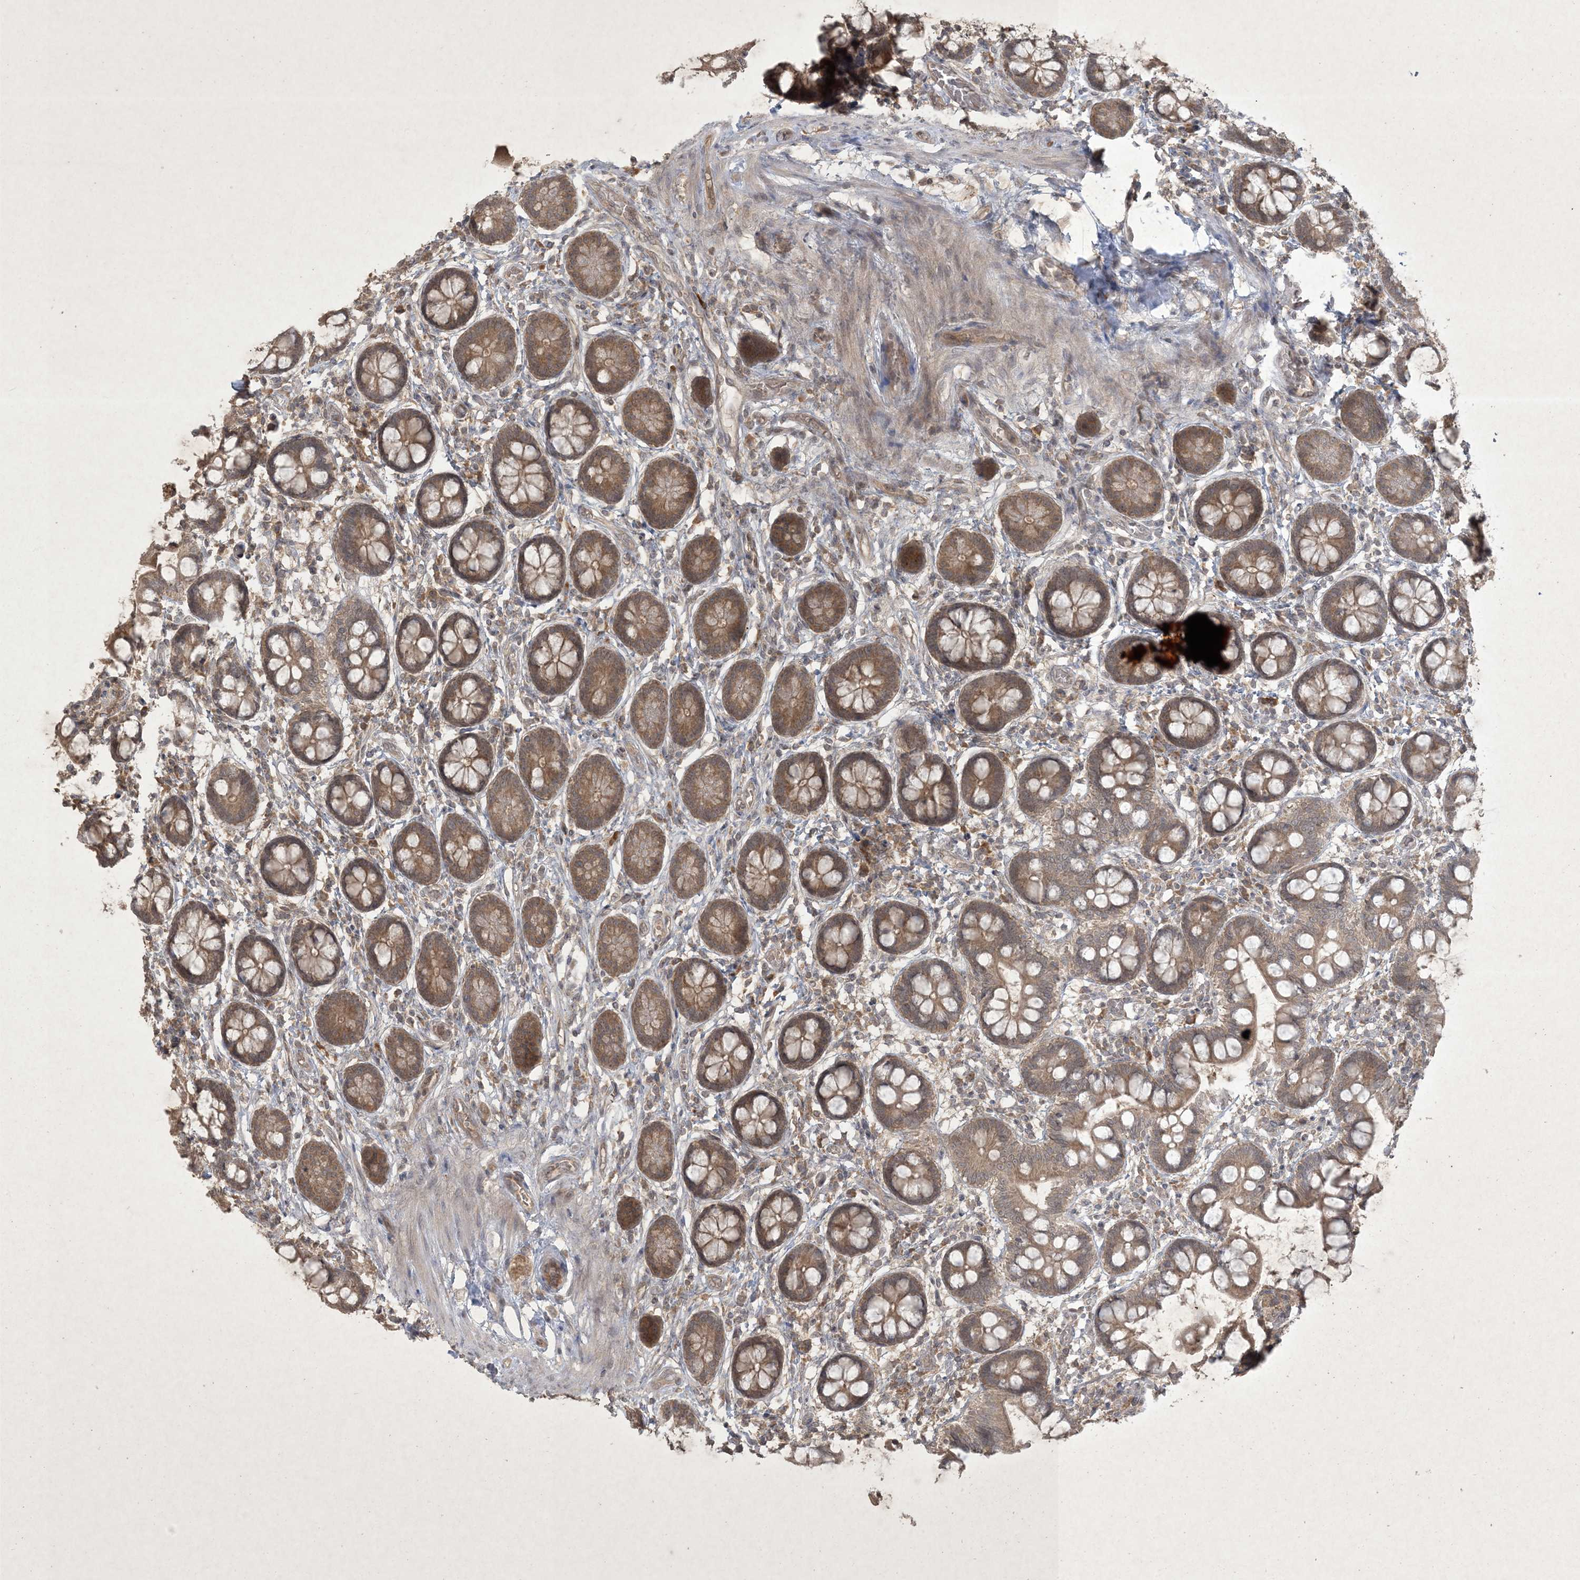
{"staining": {"intensity": "moderate", "quantity": ">75%", "location": "cytoplasmic/membranous"}, "tissue": "small intestine", "cell_type": "Glandular cells", "image_type": "normal", "snomed": [{"axis": "morphology", "description": "Normal tissue, NOS"}, {"axis": "topography", "description": "Small intestine"}], "caption": "This histopathology image shows immunohistochemistry (IHC) staining of benign human small intestine, with medium moderate cytoplasmic/membranous staining in about >75% of glandular cells.", "gene": "NRBP2", "patient": {"sex": "male", "age": 52}}